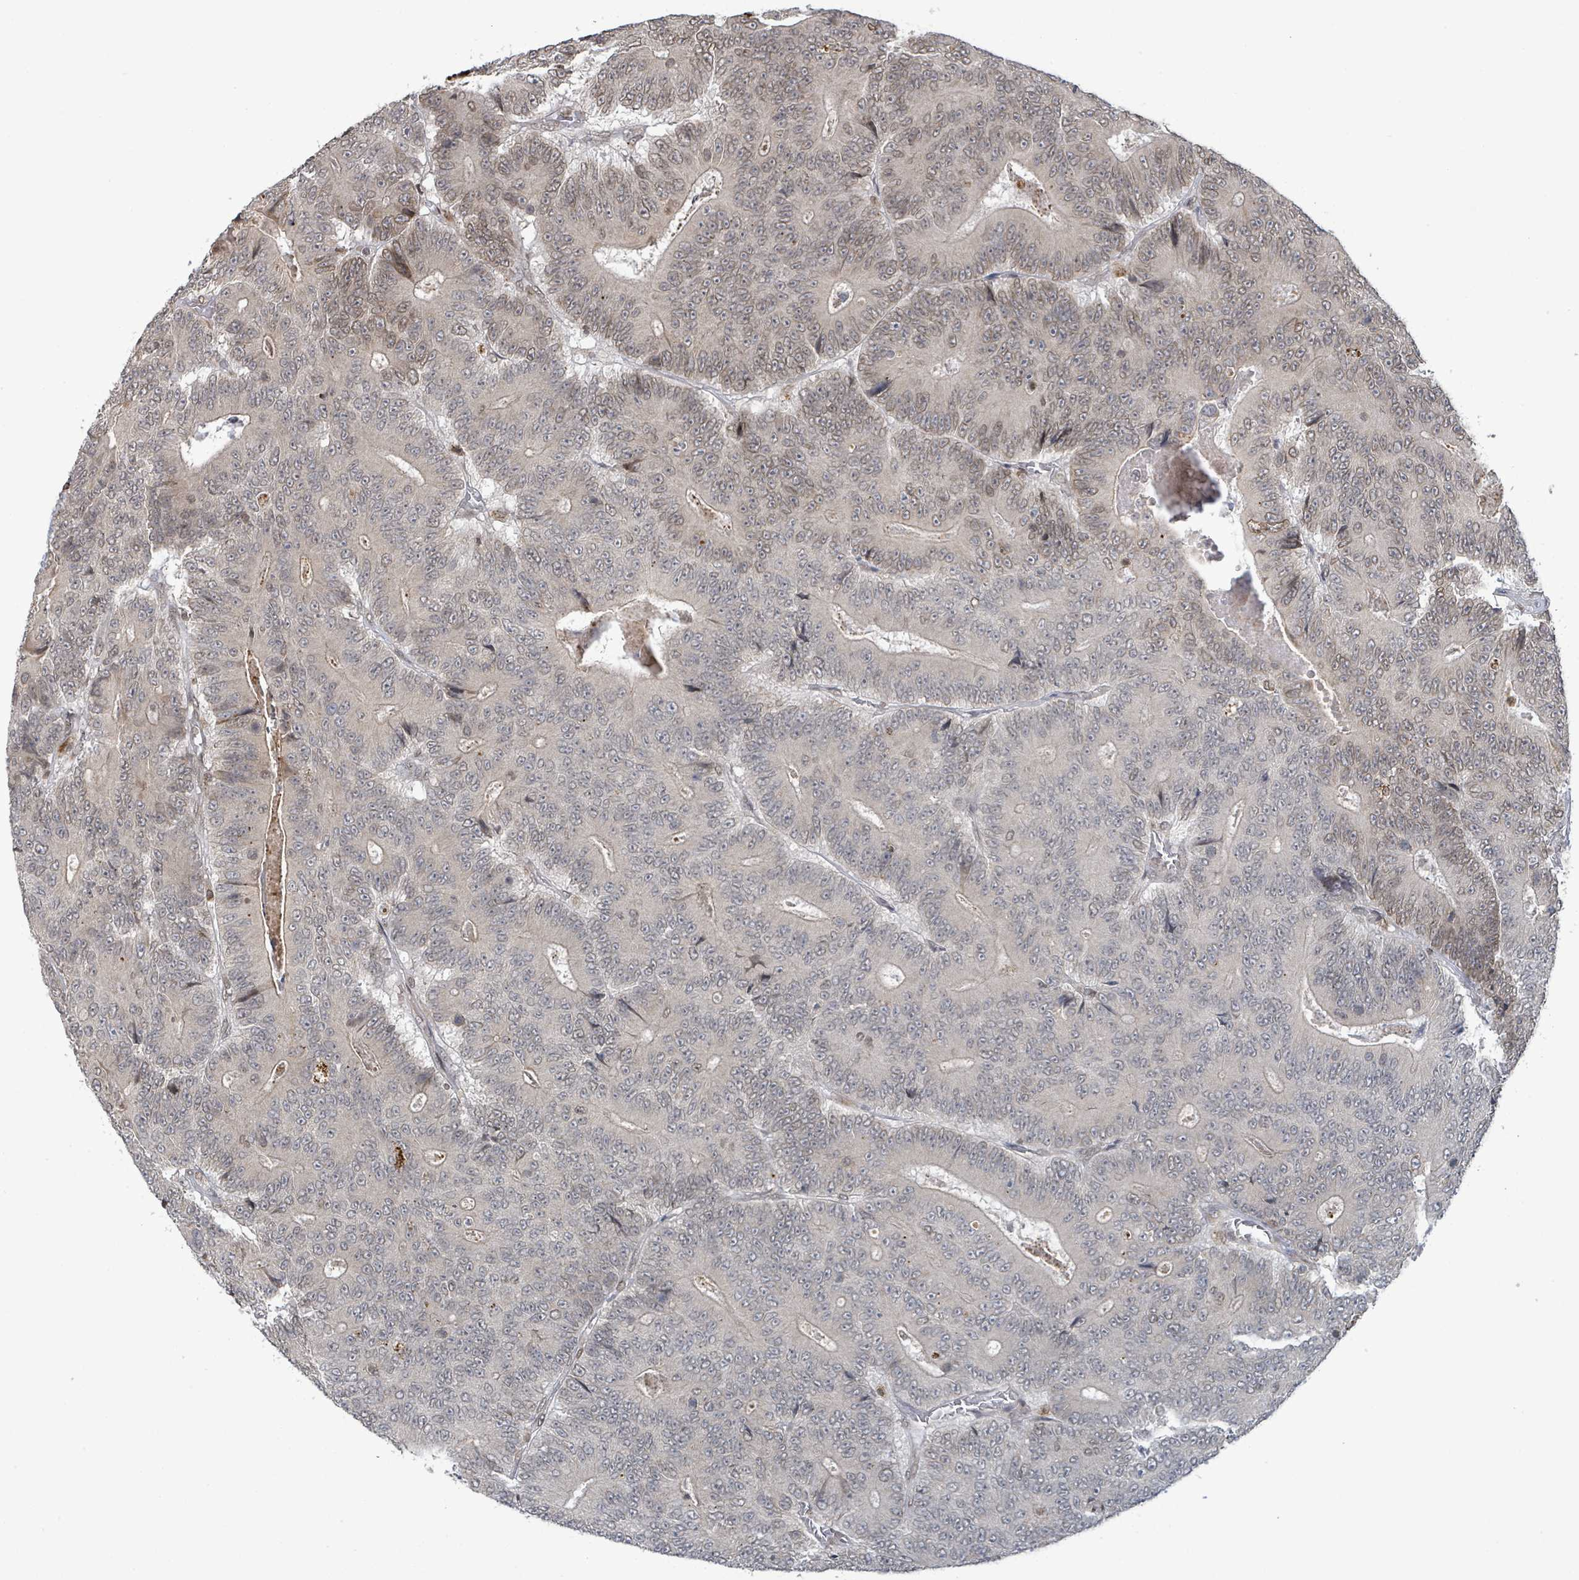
{"staining": {"intensity": "weak", "quantity": "<25%", "location": "nuclear"}, "tissue": "colorectal cancer", "cell_type": "Tumor cells", "image_type": "cancer", "snomed": [{"axis": "morphology", "description": "Adenocarcinoma, NOS"}, {"axis": "topography", "description": "Colon"}], "caption": "High magnification brightfield microscopy of colorectal adenocarcinoma stained with DAB (brown) and counterstained with hematoxylin (blue): tumor cells show no significant positivity. The staining was performed using DAB (3,3'-diaminobenzidine) to visualize the protein expression in brown, while the nuclei were stained in blue with hematoxylin (Magnification: 20x).", "gene": "SBF2", "patient": {"sex": "male", "age": 83}}